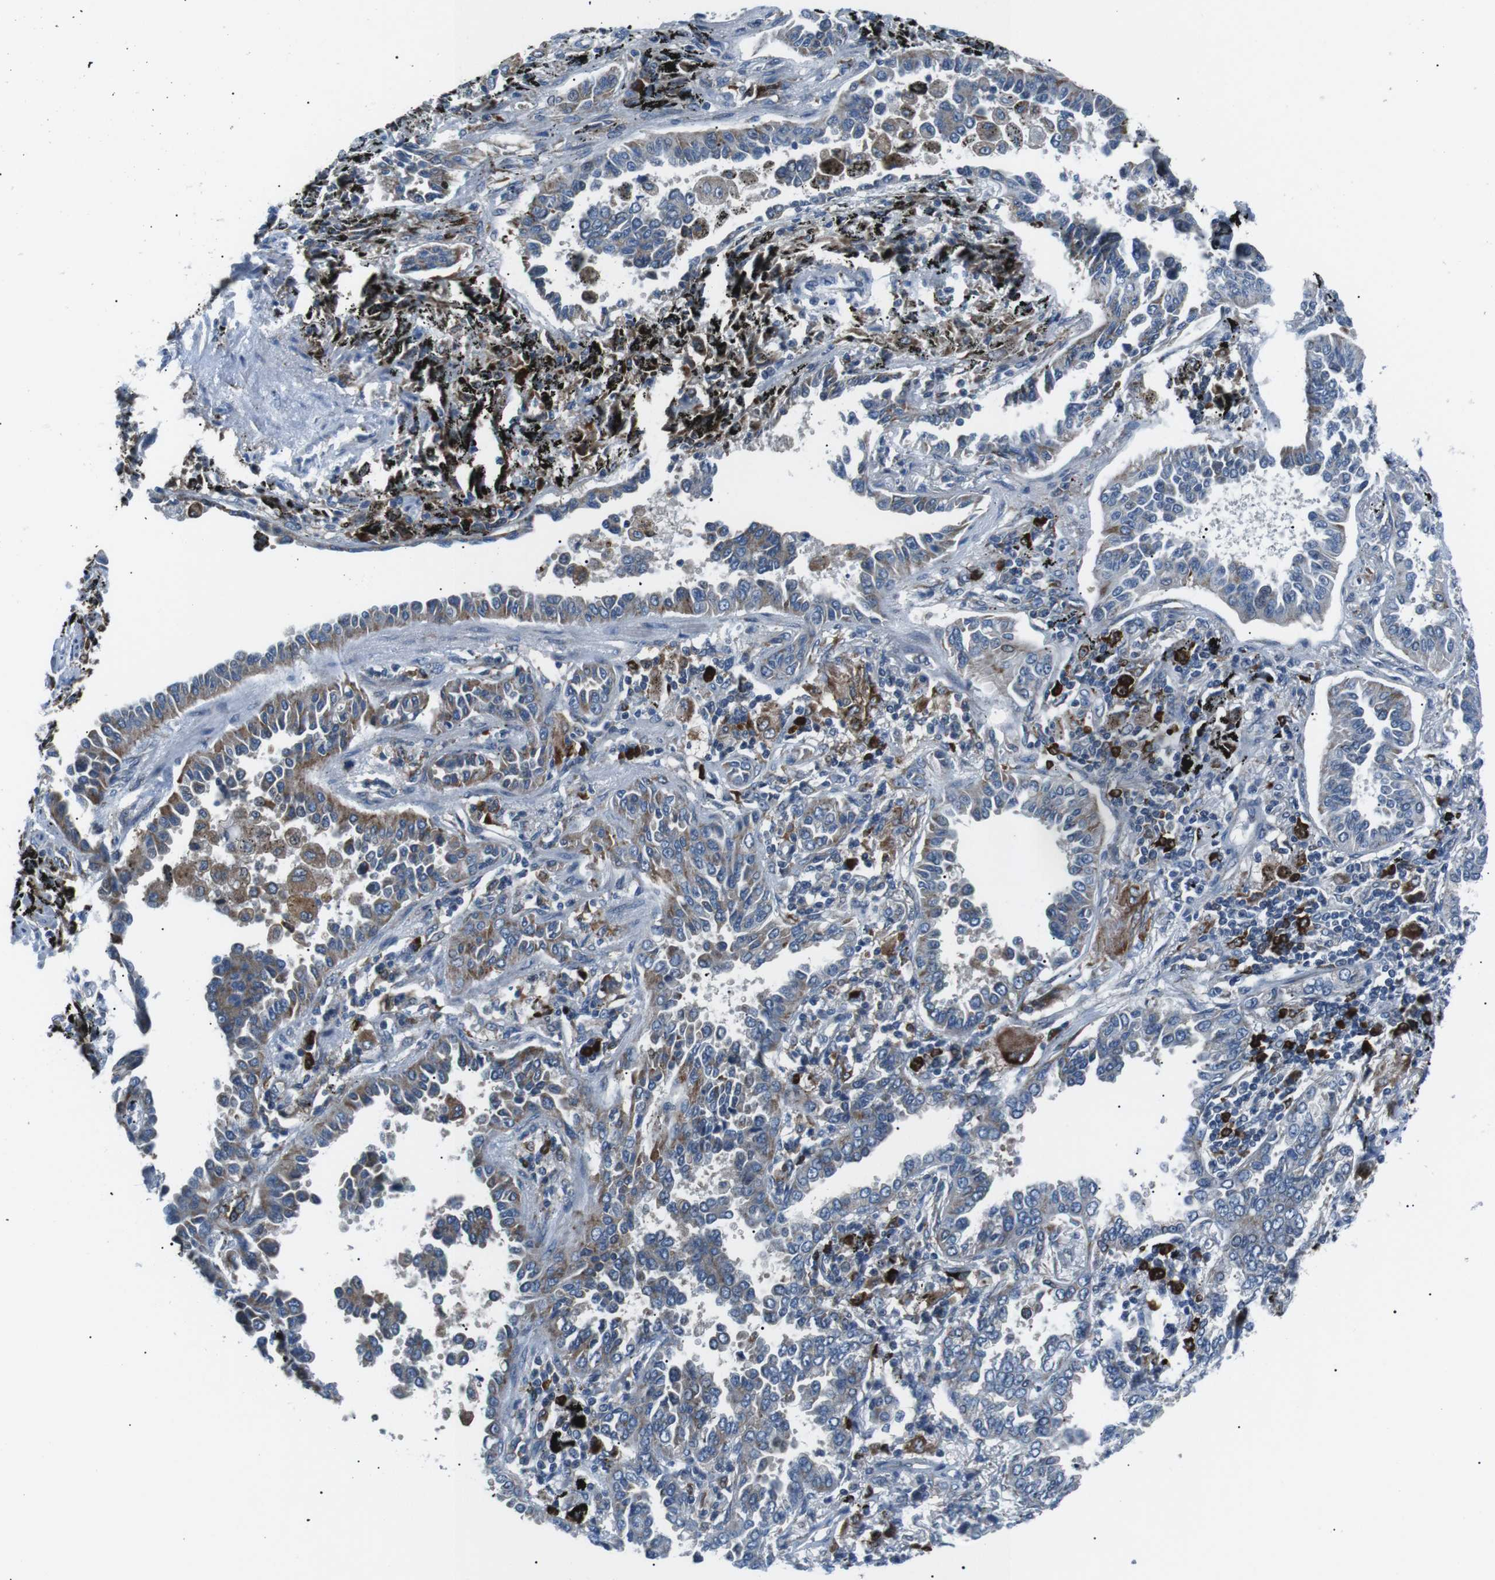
{"staining": {"intensity": "moderate", "quantity": "<25%", "location": "cytoplasmic/membranous"}, "tissue": "lung cancer", "cell_type": "Tumor cells", "image_type": "cancer", "snomed": [{"axis": "morphology", "description": "Normal tissue, NOS"}, {"axis": "morphology", "description": "Adenocarcinoma, NOS"}, {"axis": "topography", "description": "Lung"}], "caption": "Immunohistochemical staining of adenocarcinoma (lung) displays moderate cytoplasmic/membranous protein staining in about <25% of tumor cells. (DAB (3,3'-diaminobenzidine) IHC with brightfield microscopy, high magnification).", "gene": "BLNK", "patient": {"sex": "male", "age": 59}}